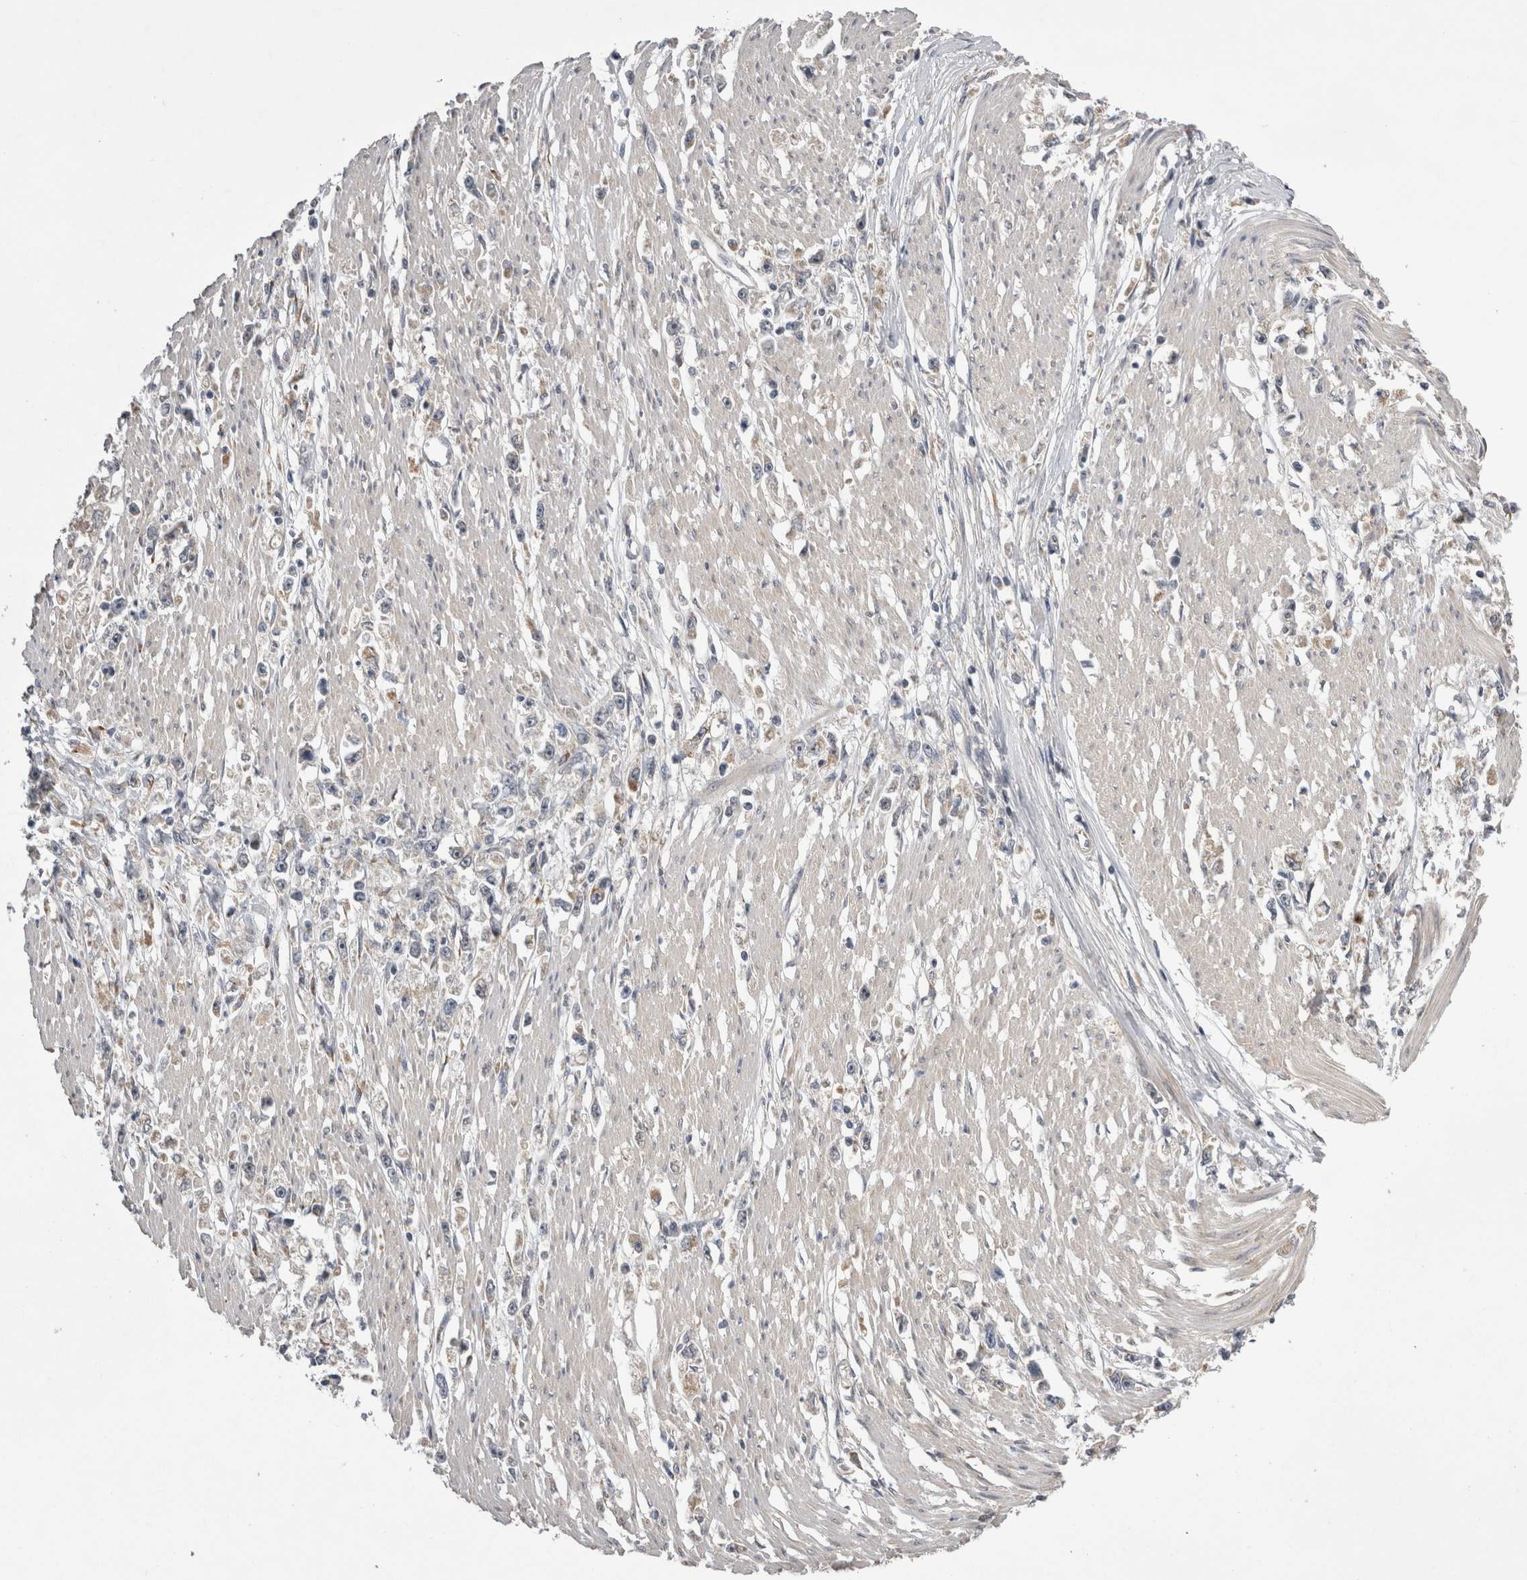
{"staining": {"intensity": "negative", "quantity": "none", "location": "none"}, "tissue": "stomach cancer", "cell_type": "Tumor cells", "image_type": "cancer", "snomed": [{"axis": "morphology", "description": "Adenocarcinoma, NOS"}, {"axis": "topography", "description": "Stomach"}], "caption": "Immunohistochemistry (IHC) micrograph of human stomach cancer (adenocarcinoma) stained for a protein (brown), which reveals no staining in tumor cells.", "gene": "ARHGAP29", "patient": {"sex": "female", "age": 59}}